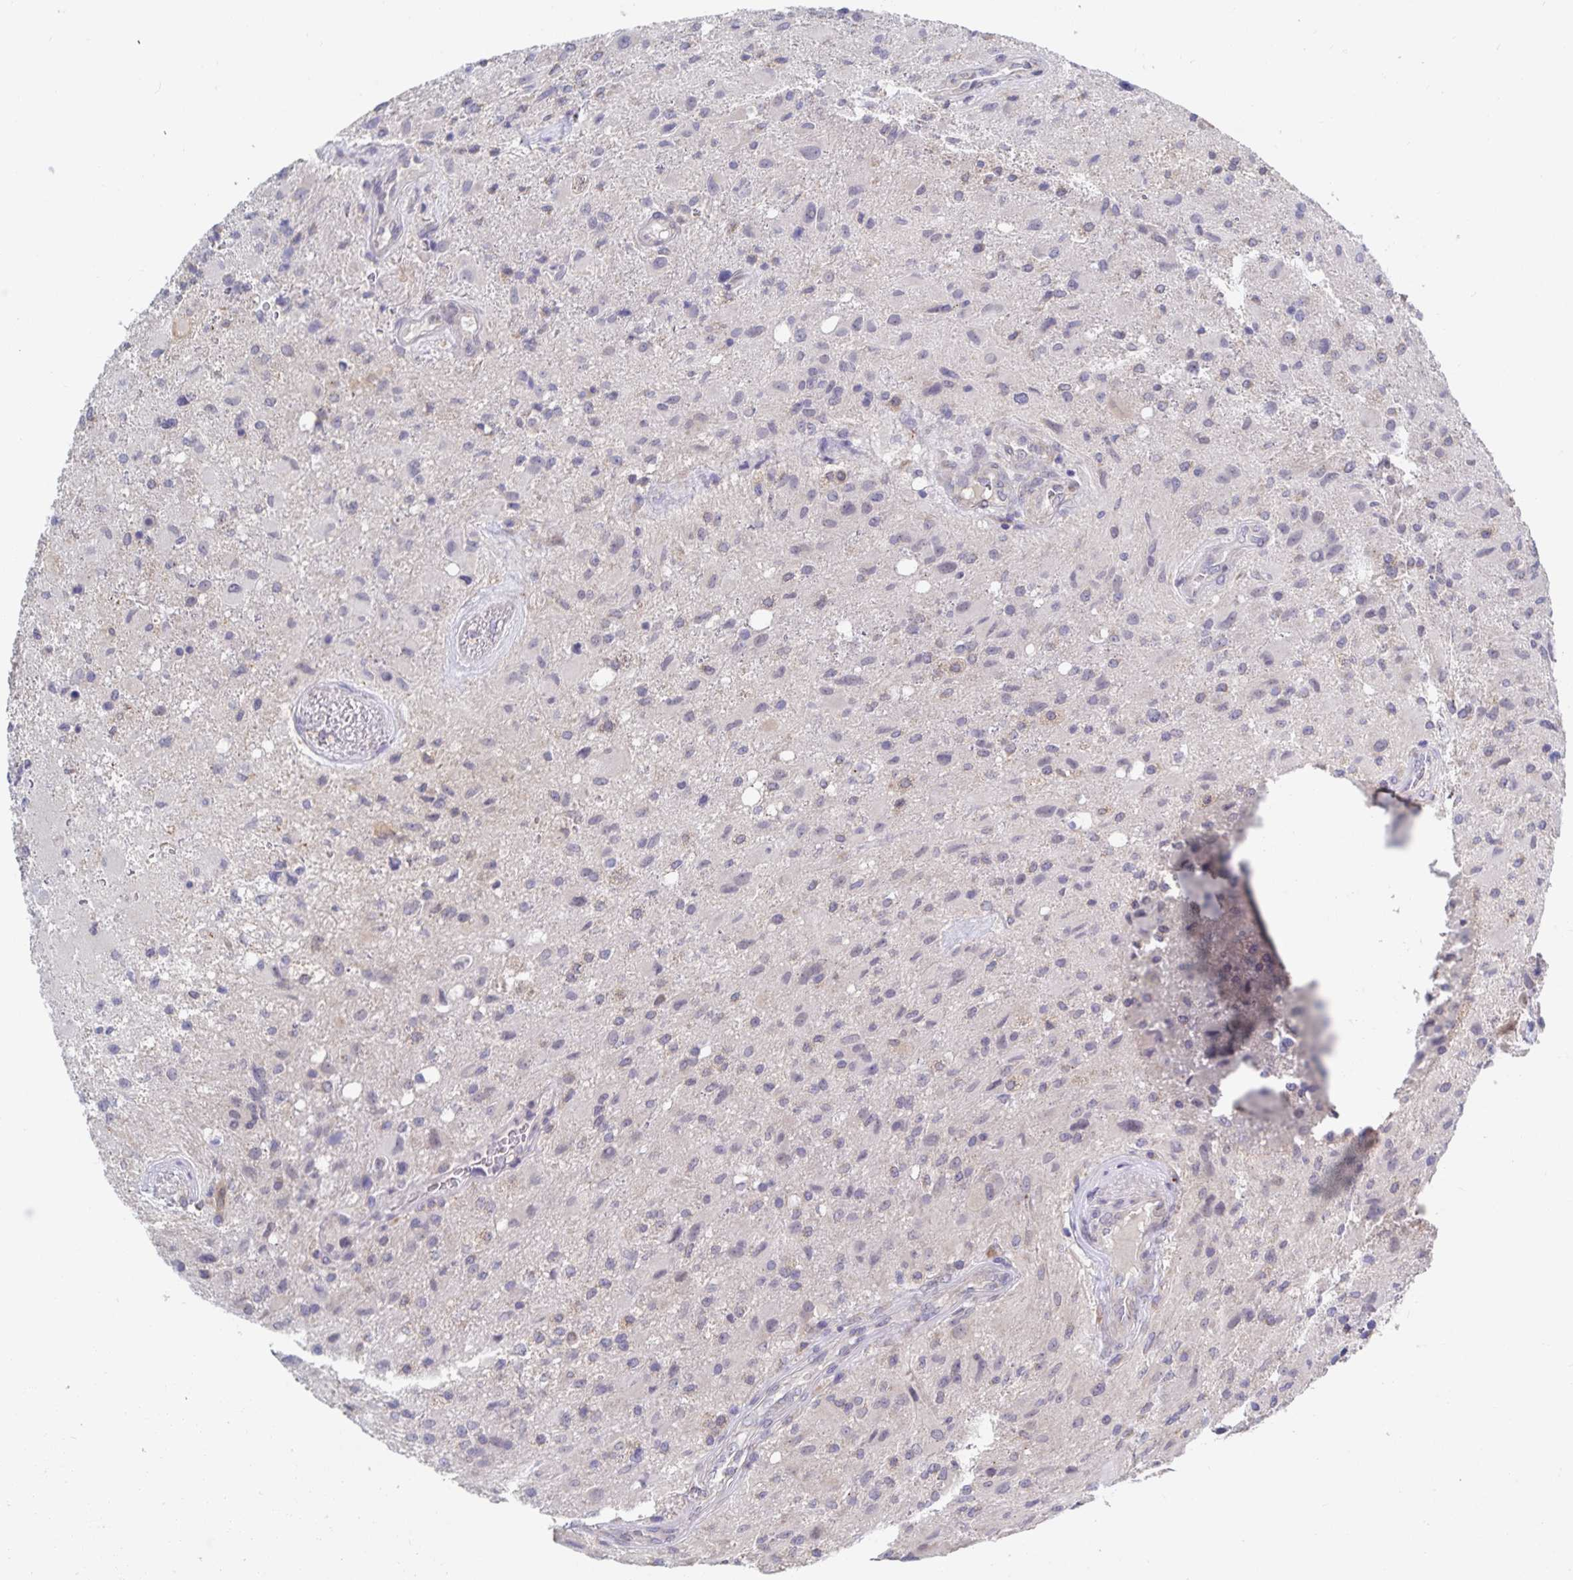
{"staining": {"intensity": "negative", "quantity": "none", "location": "none"}, "tissue": "glioma", "cell_type": "Tumor cells", "image_type": "cancer", "snomed": [{"axis": "morphology", "description": "Glioma, malignant, High grade"}, {"axis": "topography", "description": "Brain"}], "caption": "High power microscopy photomicrograph of an immunohistochemistry (IHC) histopathology image of glioma, revealing no significant expression in tumor cells. (DAB (3,3'-diaminobenzidine) immunohistochemistry (IHC), high magnification).", "gene": "ZIK1", "patient": {"sex": "male", "age": 53}}